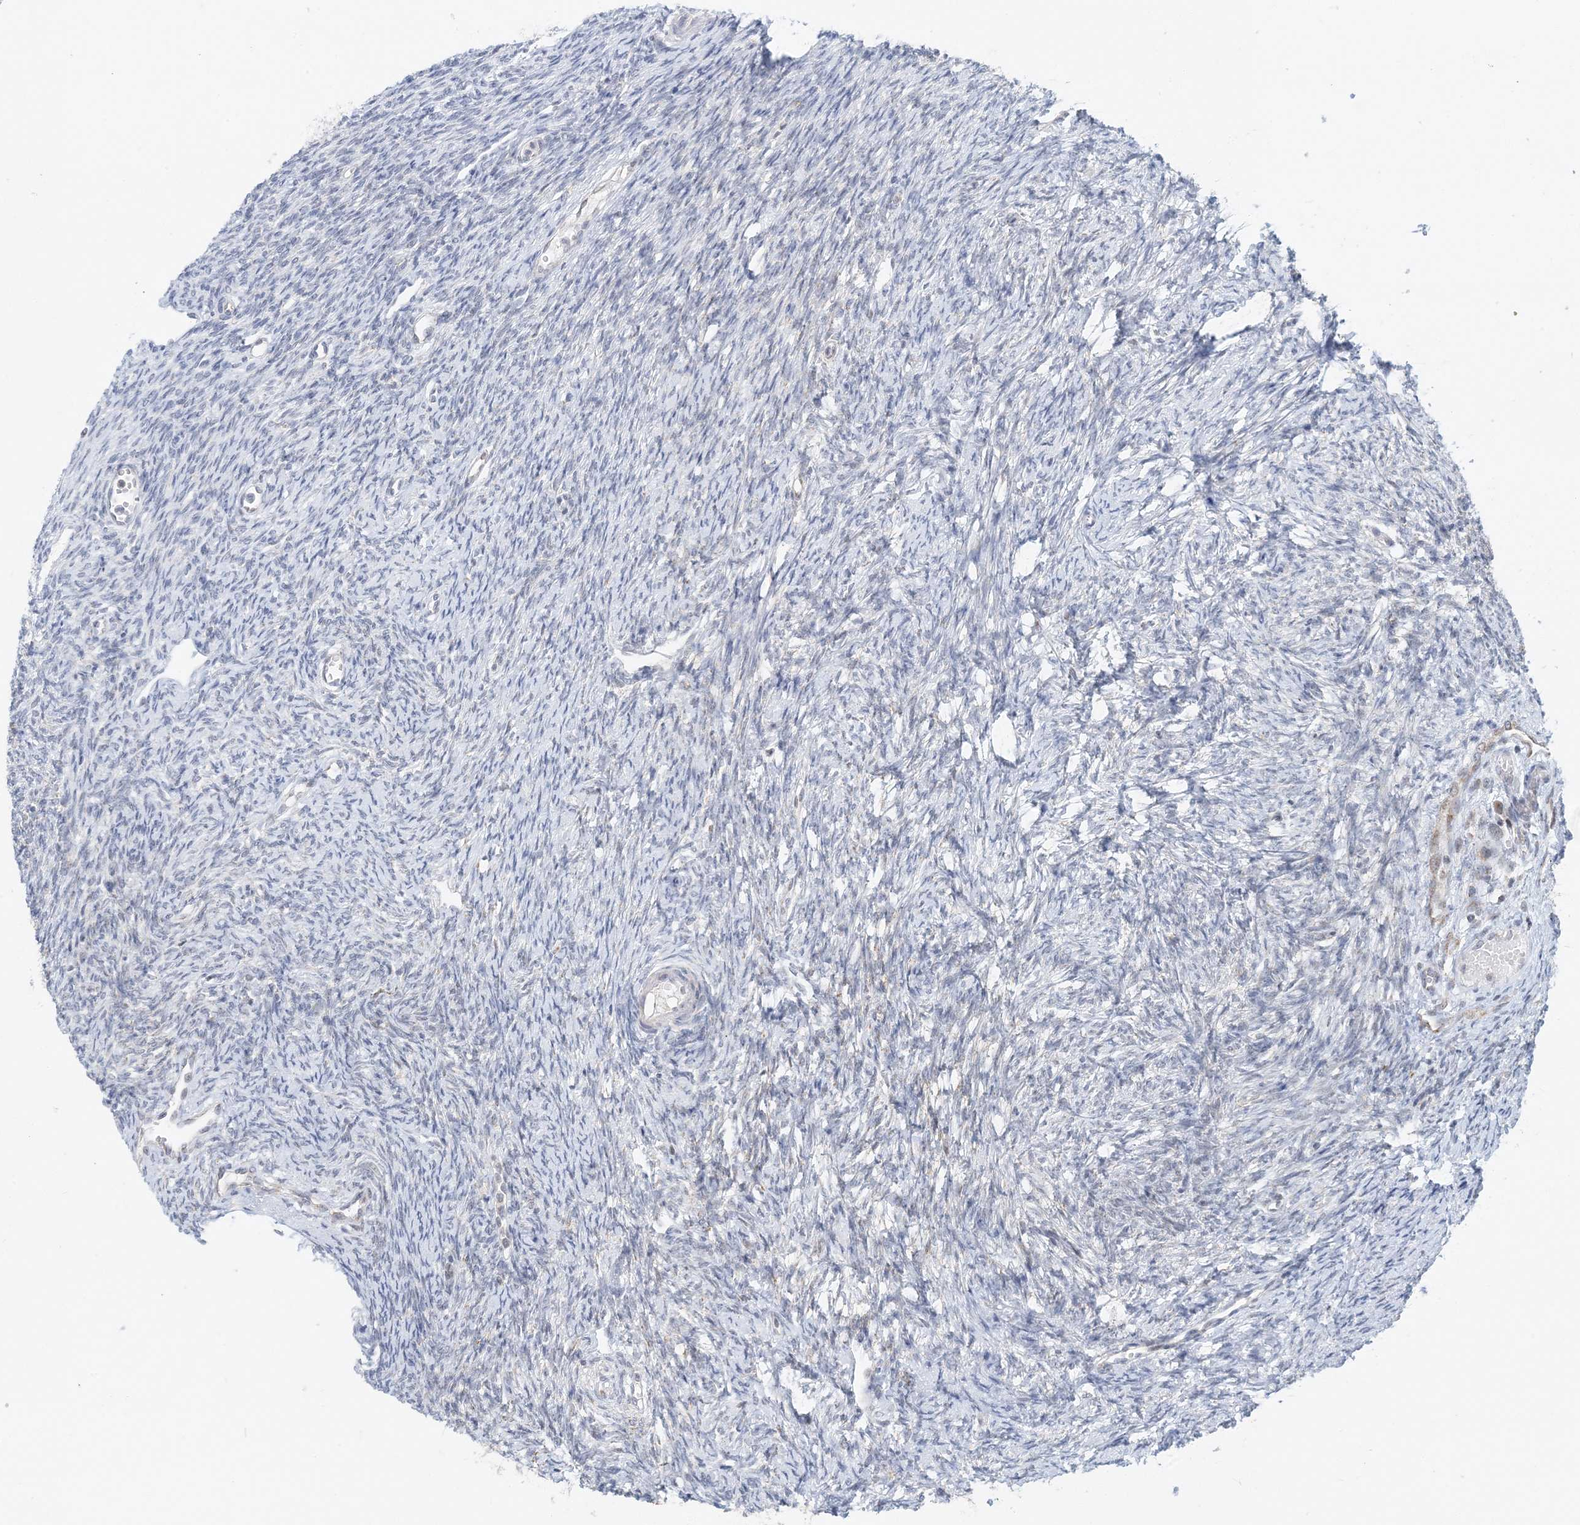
{"staining": {"intensity": "negative", "quantity": "none", "location": "none"}, "tissue": "ovary", "cell_type": "Ovarian stroma cells", "image_type": "normal", "snomed": [{"axis": "morphology", "description": "Normal tissue, NOS"}, {"axis": "morphology", "description": "Cyst, NOS"}, {"axis": "topography", "description": "Ovary"}], "caption": "The immunohistochemistry (IHC) histopathology image has no significant expression in ovarian stroma cells of ovary. (Immunohistochemistry (ihc), brightfield microscopy, high magnification).", "gene": "BDH1", "patient": {"sex": "female", "age": 33}}